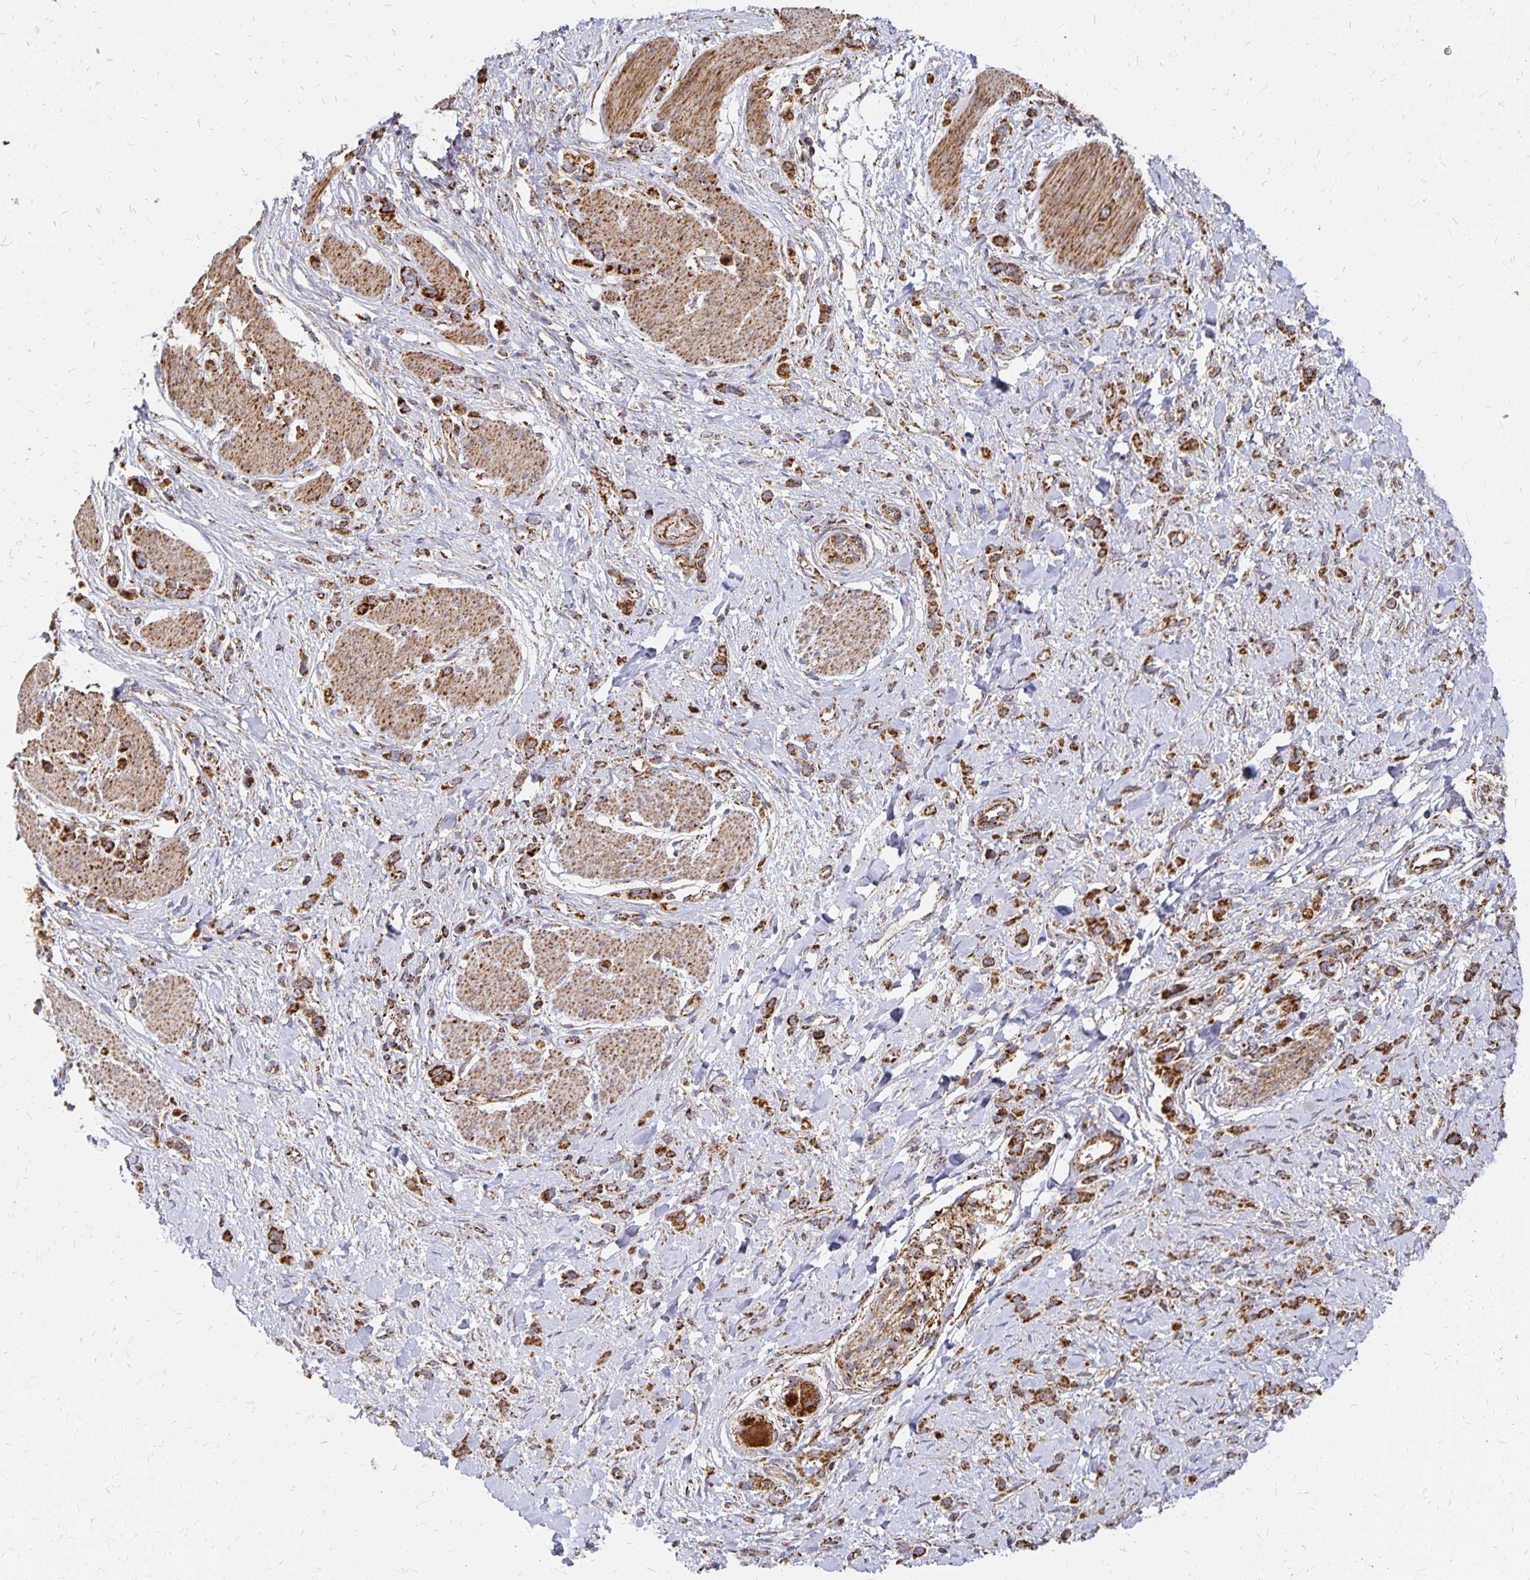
{"staining": {"intensity": "strong", "quantity": ">75%", "location": "cytoplasmic/membranous"}, "tissue": "stomach cancer", "cell_type": "Tumor cells", "image_type": "cancer", "snomed": [{"axis": "morphology", "description": "Adenocarcinoma, NOS"}, {"axis": "topography", "description": "Stomach"}], "caption": "A high-resolution image shows IHC staining of stomach cancer (adenocarcinoma), which shows strong cytoplasmic/membranous staining in approximately >75% of tumor cells.", "gene": "STOML2", "patient": {"sex": "female", "age": 65}}